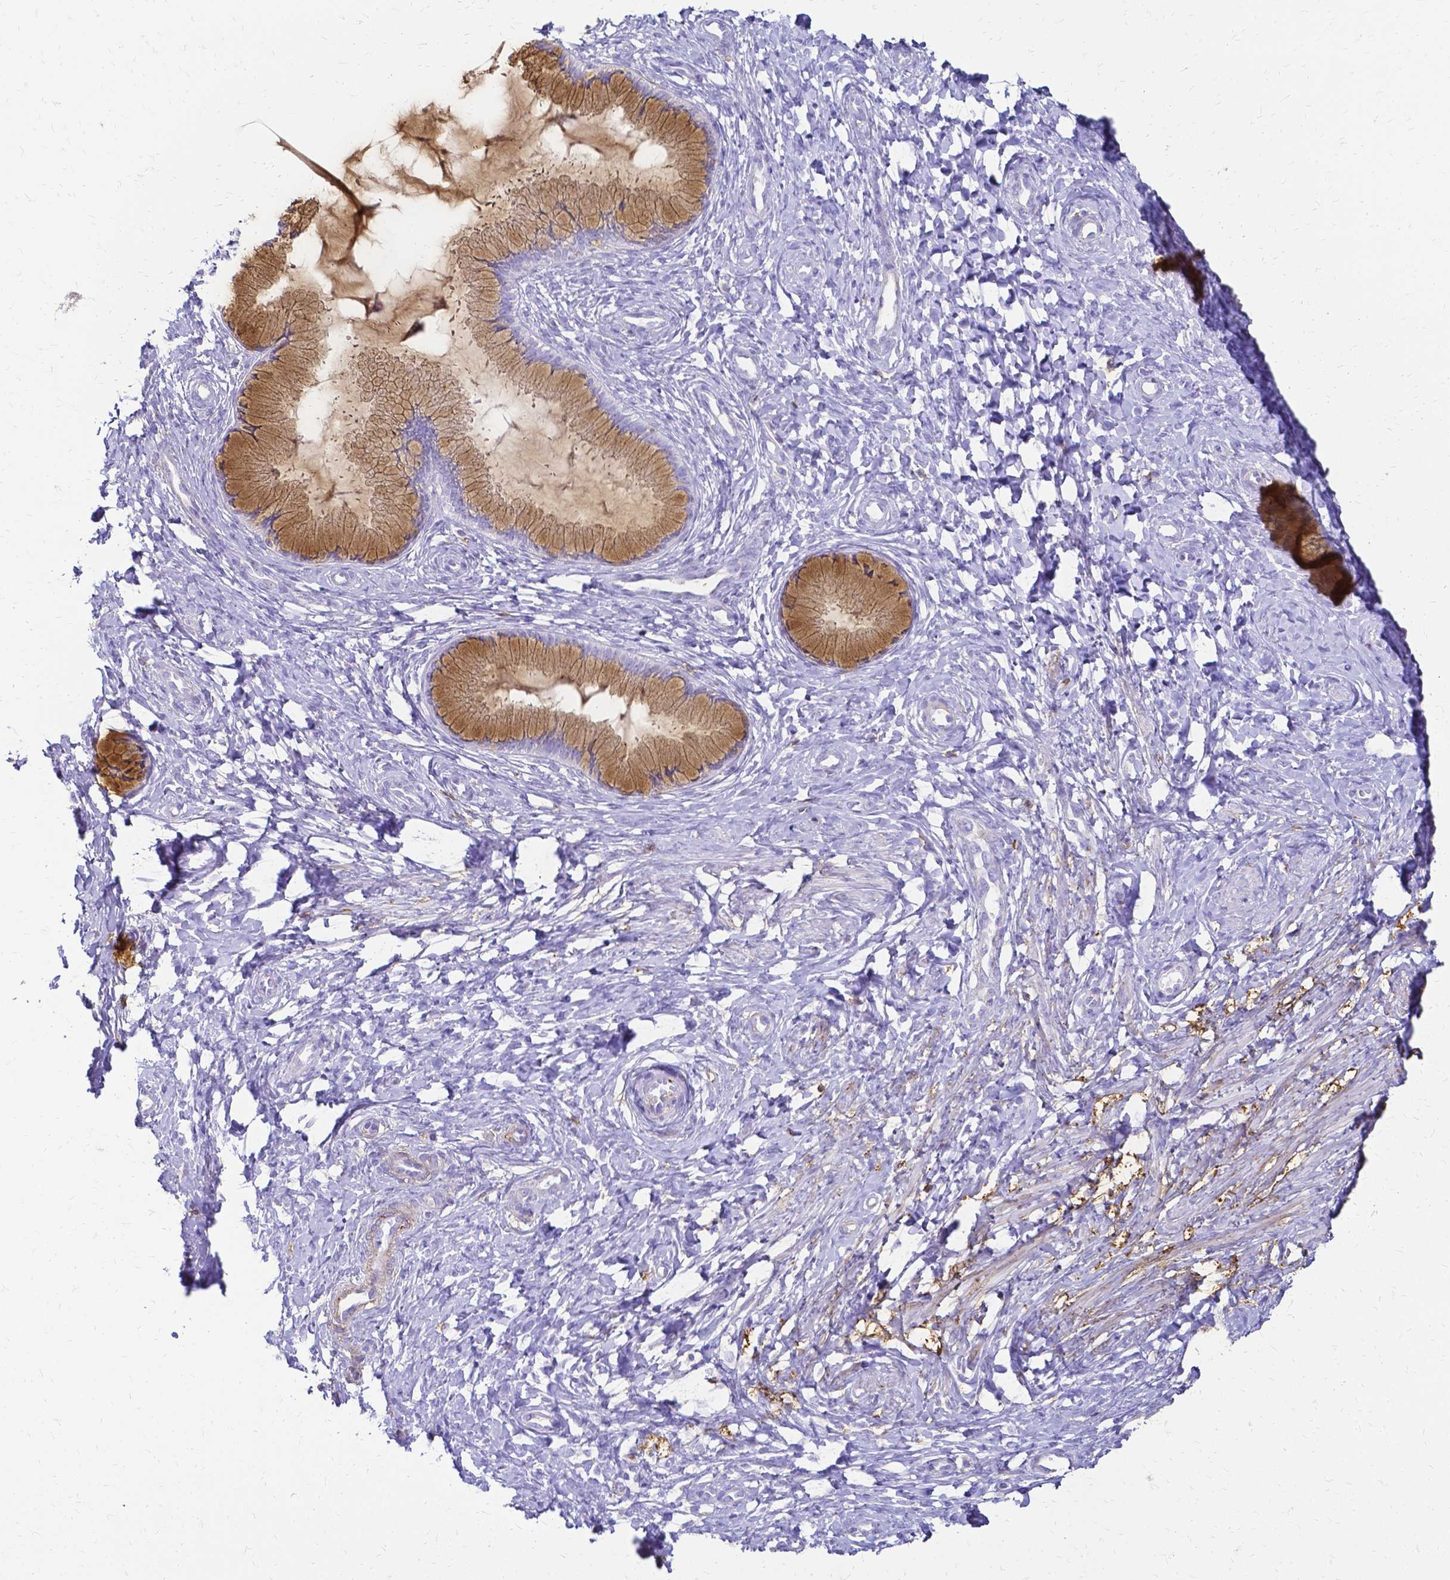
{"staining": {"intensity": "moderate", "quantity": ">75%", "location": "cytoplasmic/membranous"}, "tissue": "cervix", "cell_type": "Glandular cells", "image_type": "normal", "snomed": [{"axis": "morphology", "description": "Normal tissue, NOS"}, {"axis": "topography", "description": "Cervix"}], "caption": "Glandular cells display medium levels of moderate cytoplasmic/membranous expression in approximately >75% of cells in unremarkable cervix.", "gene": "HSPA12A", "patient": {"sex": "female", "age": 37}}